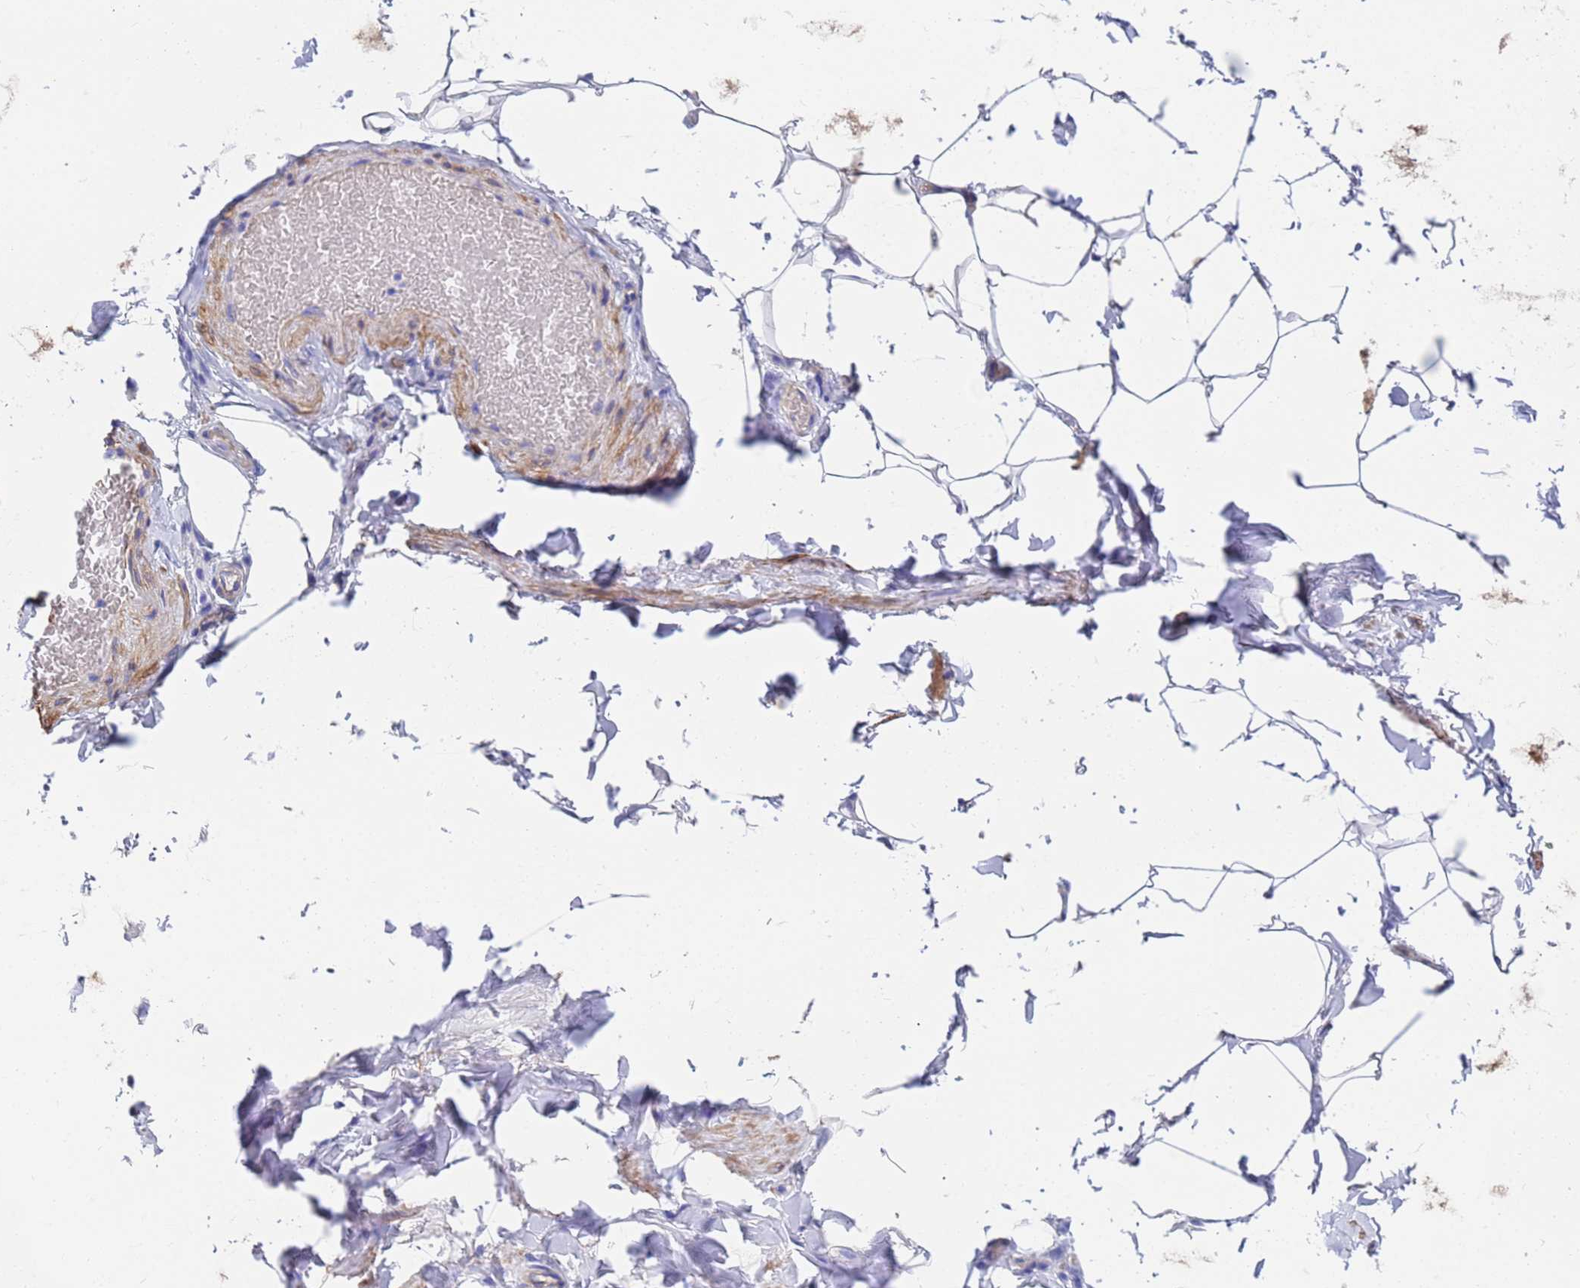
{"staining": {"intensity": "negative", "quantity": "none", "location": "none"}, "tissue": "adipose tissue", "cell_type": "Adipocytes", "image_type": "normal", "snomed": [{"axis": "morphology", "description": "Normal tissue, NOS"}, {"axis": "topography", "description": "Soft tissue"}, {"axis": "topography", "description": "Vascular tissue"}], "caption": "This is an IHC photomicrograph of benign human adipose tissue. There is no staining in adipocytes.", "gene": "CST1", "patient": {"sex": "male", "age": 54}}